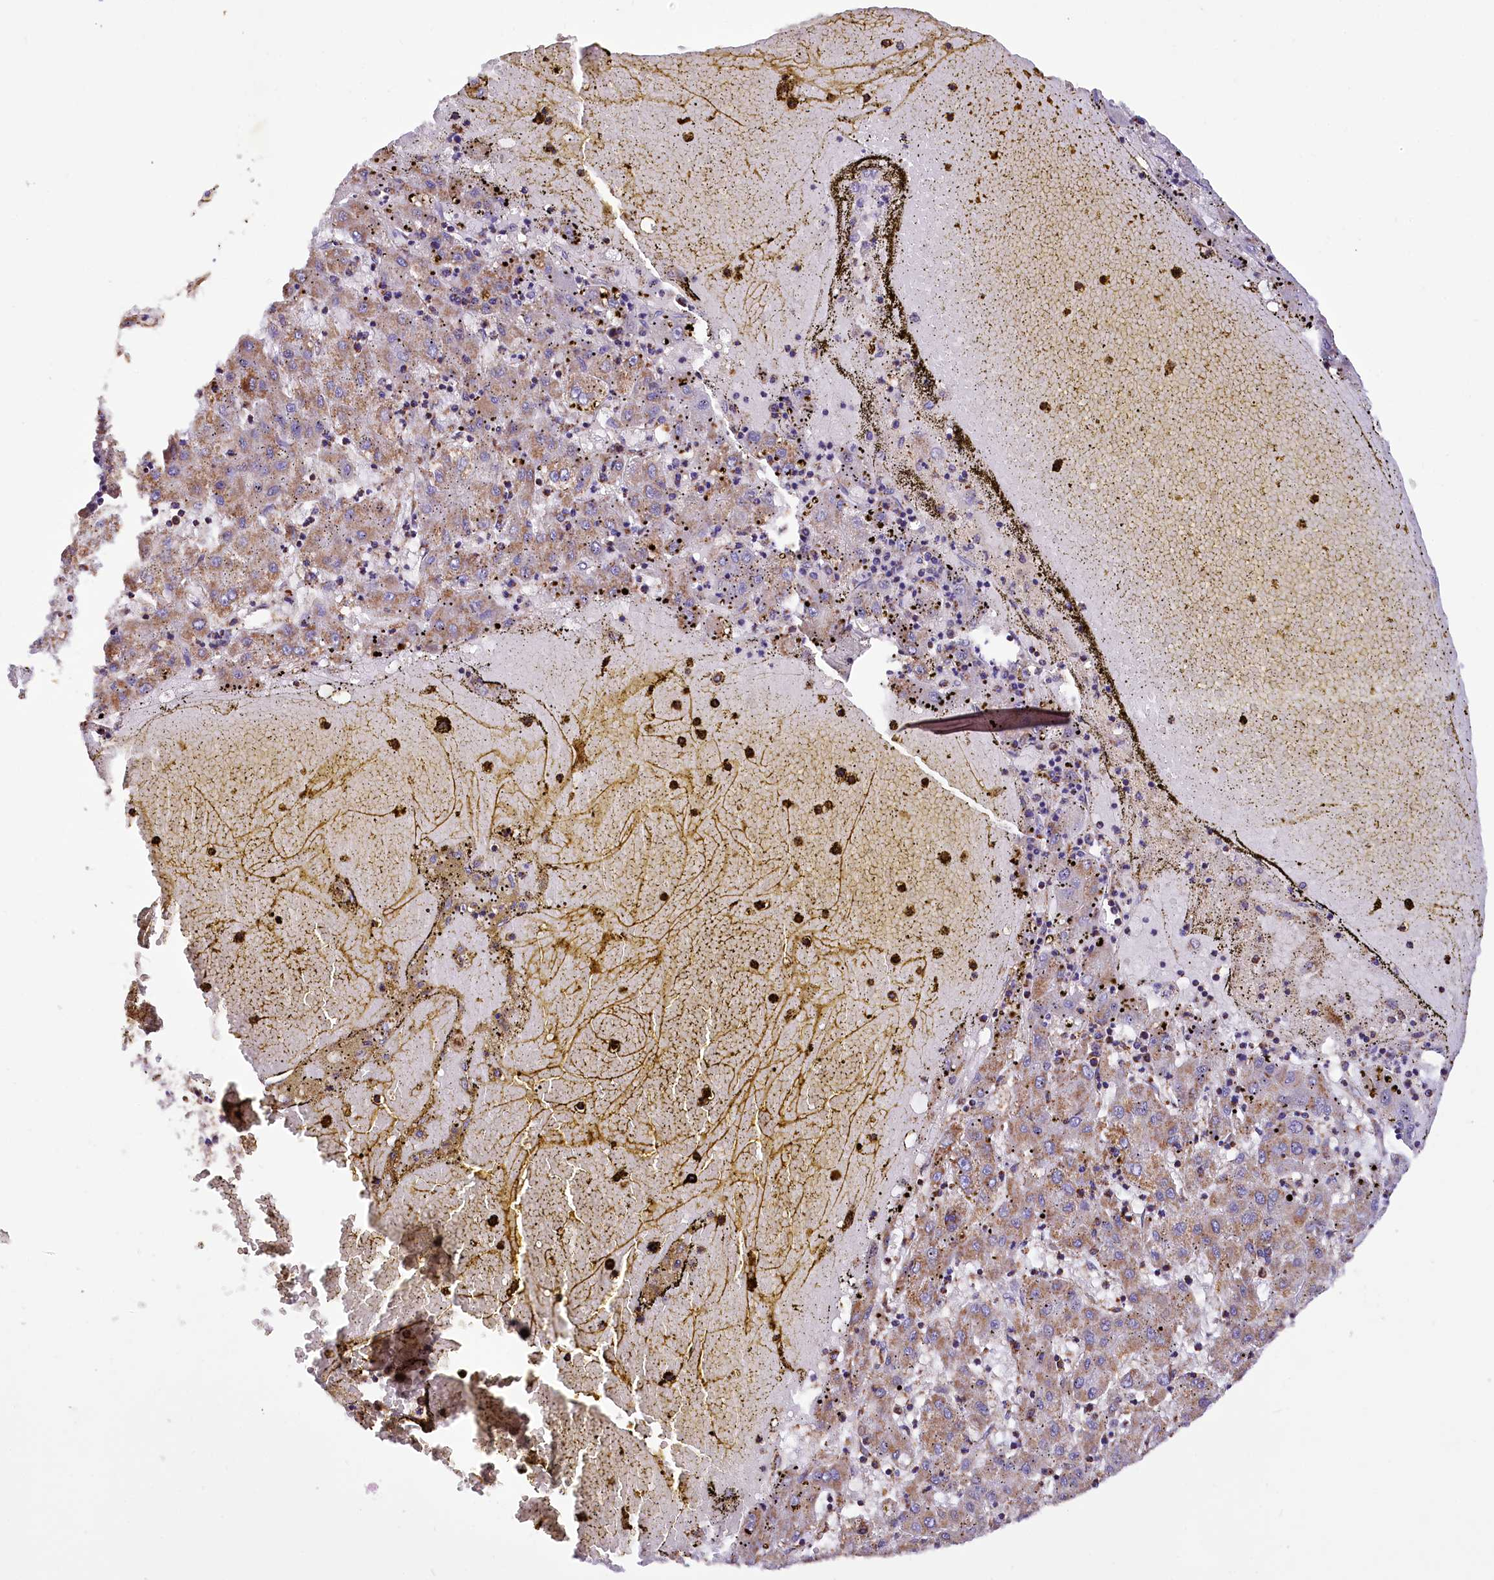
{"staining": {"intensity": "moderate", "quantity": "<25%", "location": "cytoplasmic/membranous"}, "tissue": "liver cancer", "cell_type": "Tumor cells", "image_type": "cancer", "snomed": [{"axis": "morphology", "description": "Carcinoma, Hepatocellular, NOS"}, {"axis": "topography", "description": "Liver"}], "caption": "Brown immunohistochemical staining in human liver cancer (hepatocellular carcinoma) exhibits moderate cytoplasmic/membranous positivity in about <25% of tumor cells.", "gene": "TASOR2", "patient": {"sex": "male", "age": 72}}